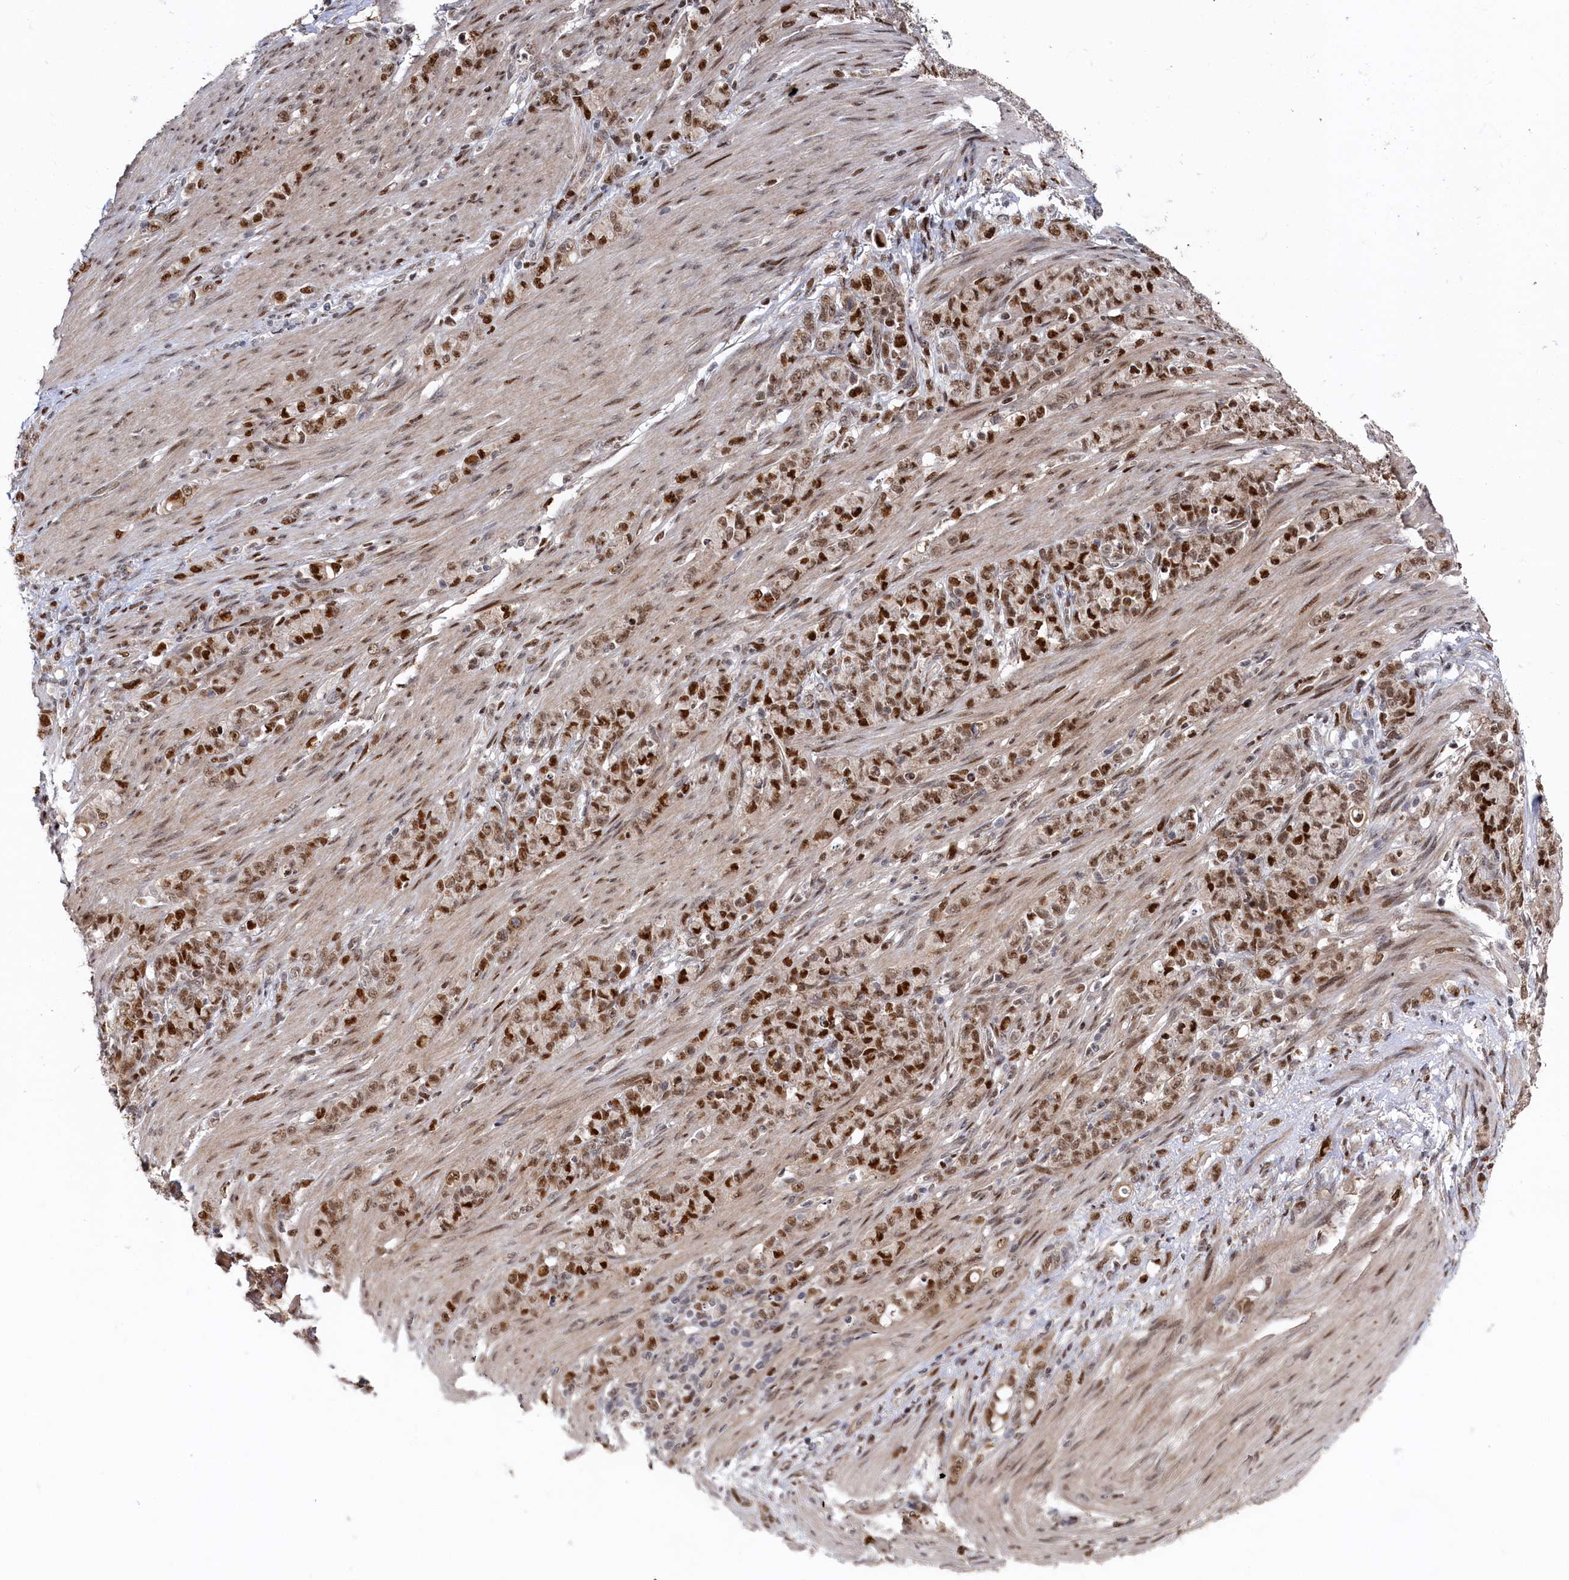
{"staining": {"intensity": "strong", "quantity": ">75%", "location": "nuclear"}, "tissue": "stomach cancer", "cell_type": "Tumor cells", "image_type": "cancer", "snomed": [{"axis": "morphology", "description": "Adenocarcinoma, NOS"}, {"axis": "topography", "description": "Stomach"}], "caption": "This is a micrograph of immunohistochemistry staining of stomach adenocarcinoma, which shows strong positivity in the nuclear of tumor cells.", "gene": "BUB3", "patient": {"sex": "female", "age": 79}}